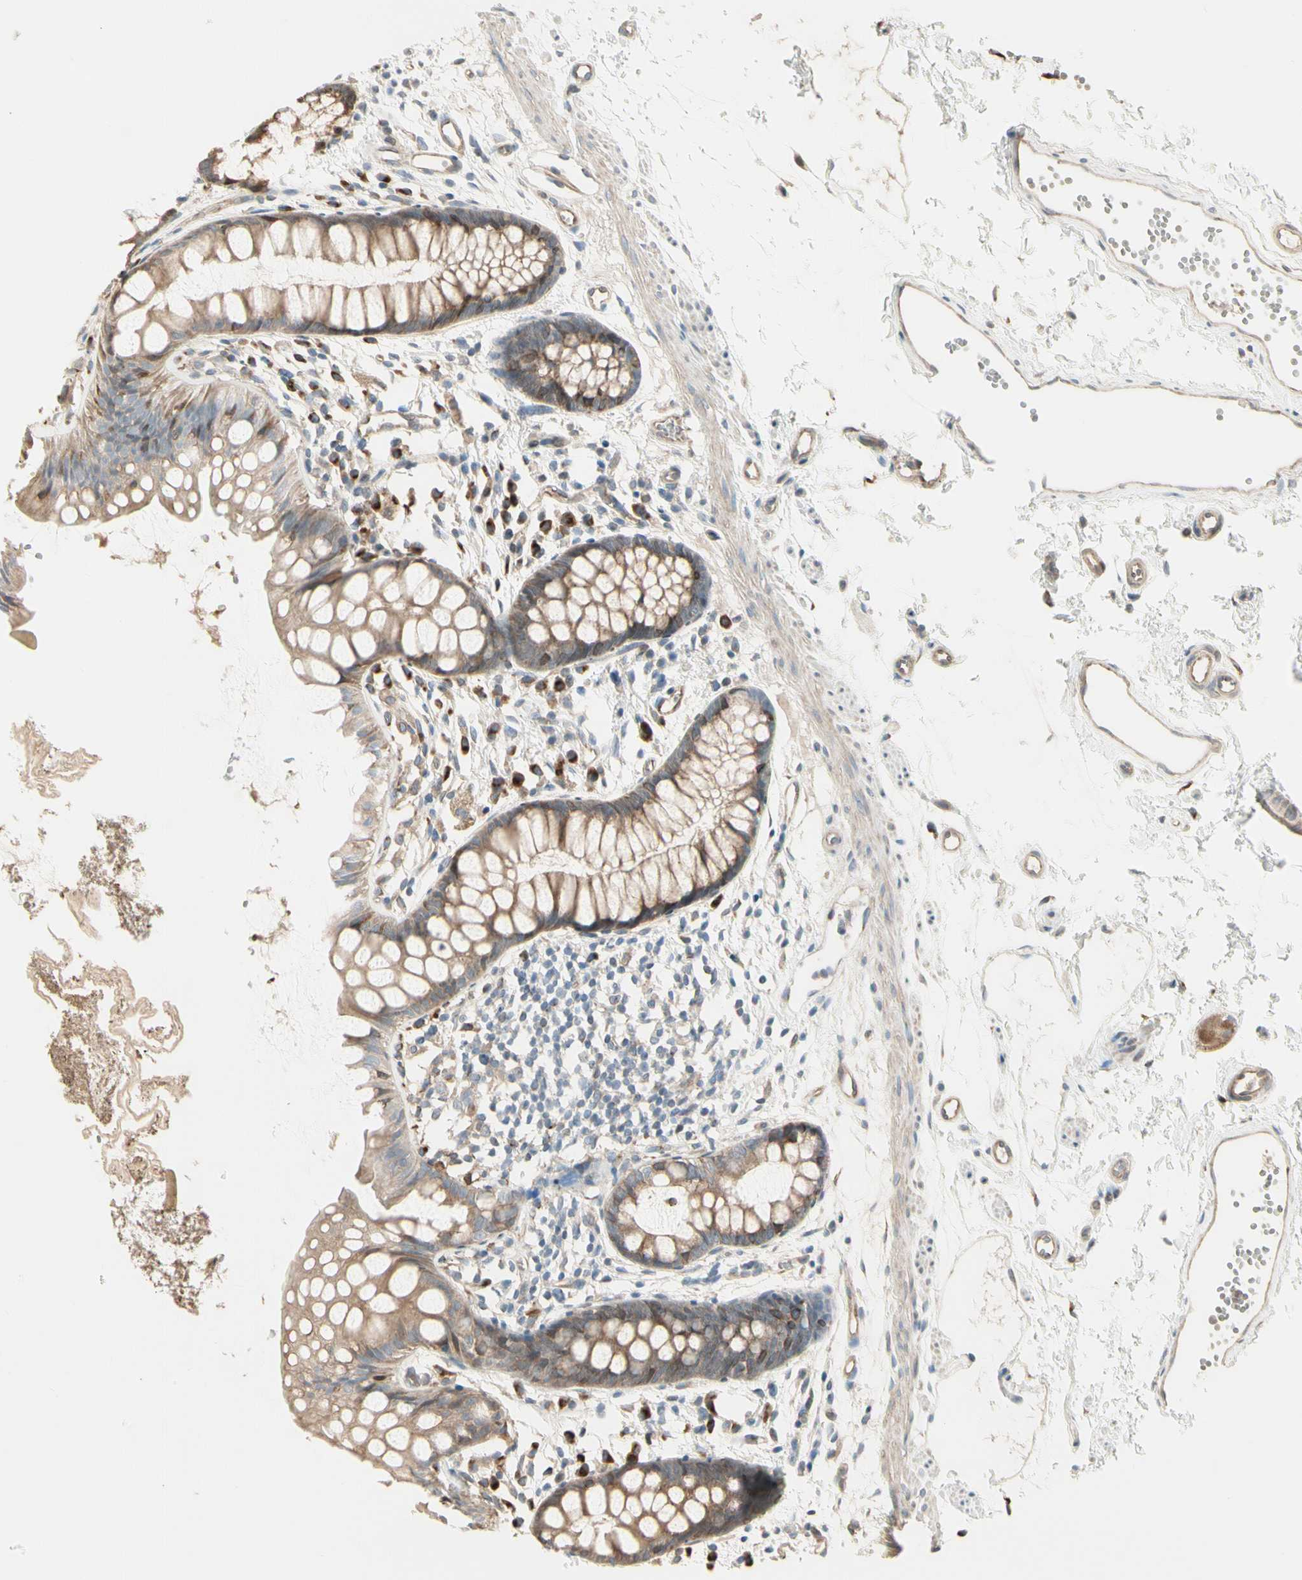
{"staining": {"intensity": "strong", "quantity": "<25%", "location": "cytoplasmic/membranous"}, "tissue": "rectum", "cell_type": "Glandular cells", "image_type": "normal", "snomed": [{"axis": "morphology", "description": "Normal tissue, NOS"}, {"axis": "topography", "description": "Rectum"}], "caption": "This image demonstrates immunohistochemistry staining of normal rectum, with medium strong cytoplasmic/membranous positivity in about <25% of glandular cells.", "gene": "NUCB2", "patient": {"sex": "female", "age": 66}}